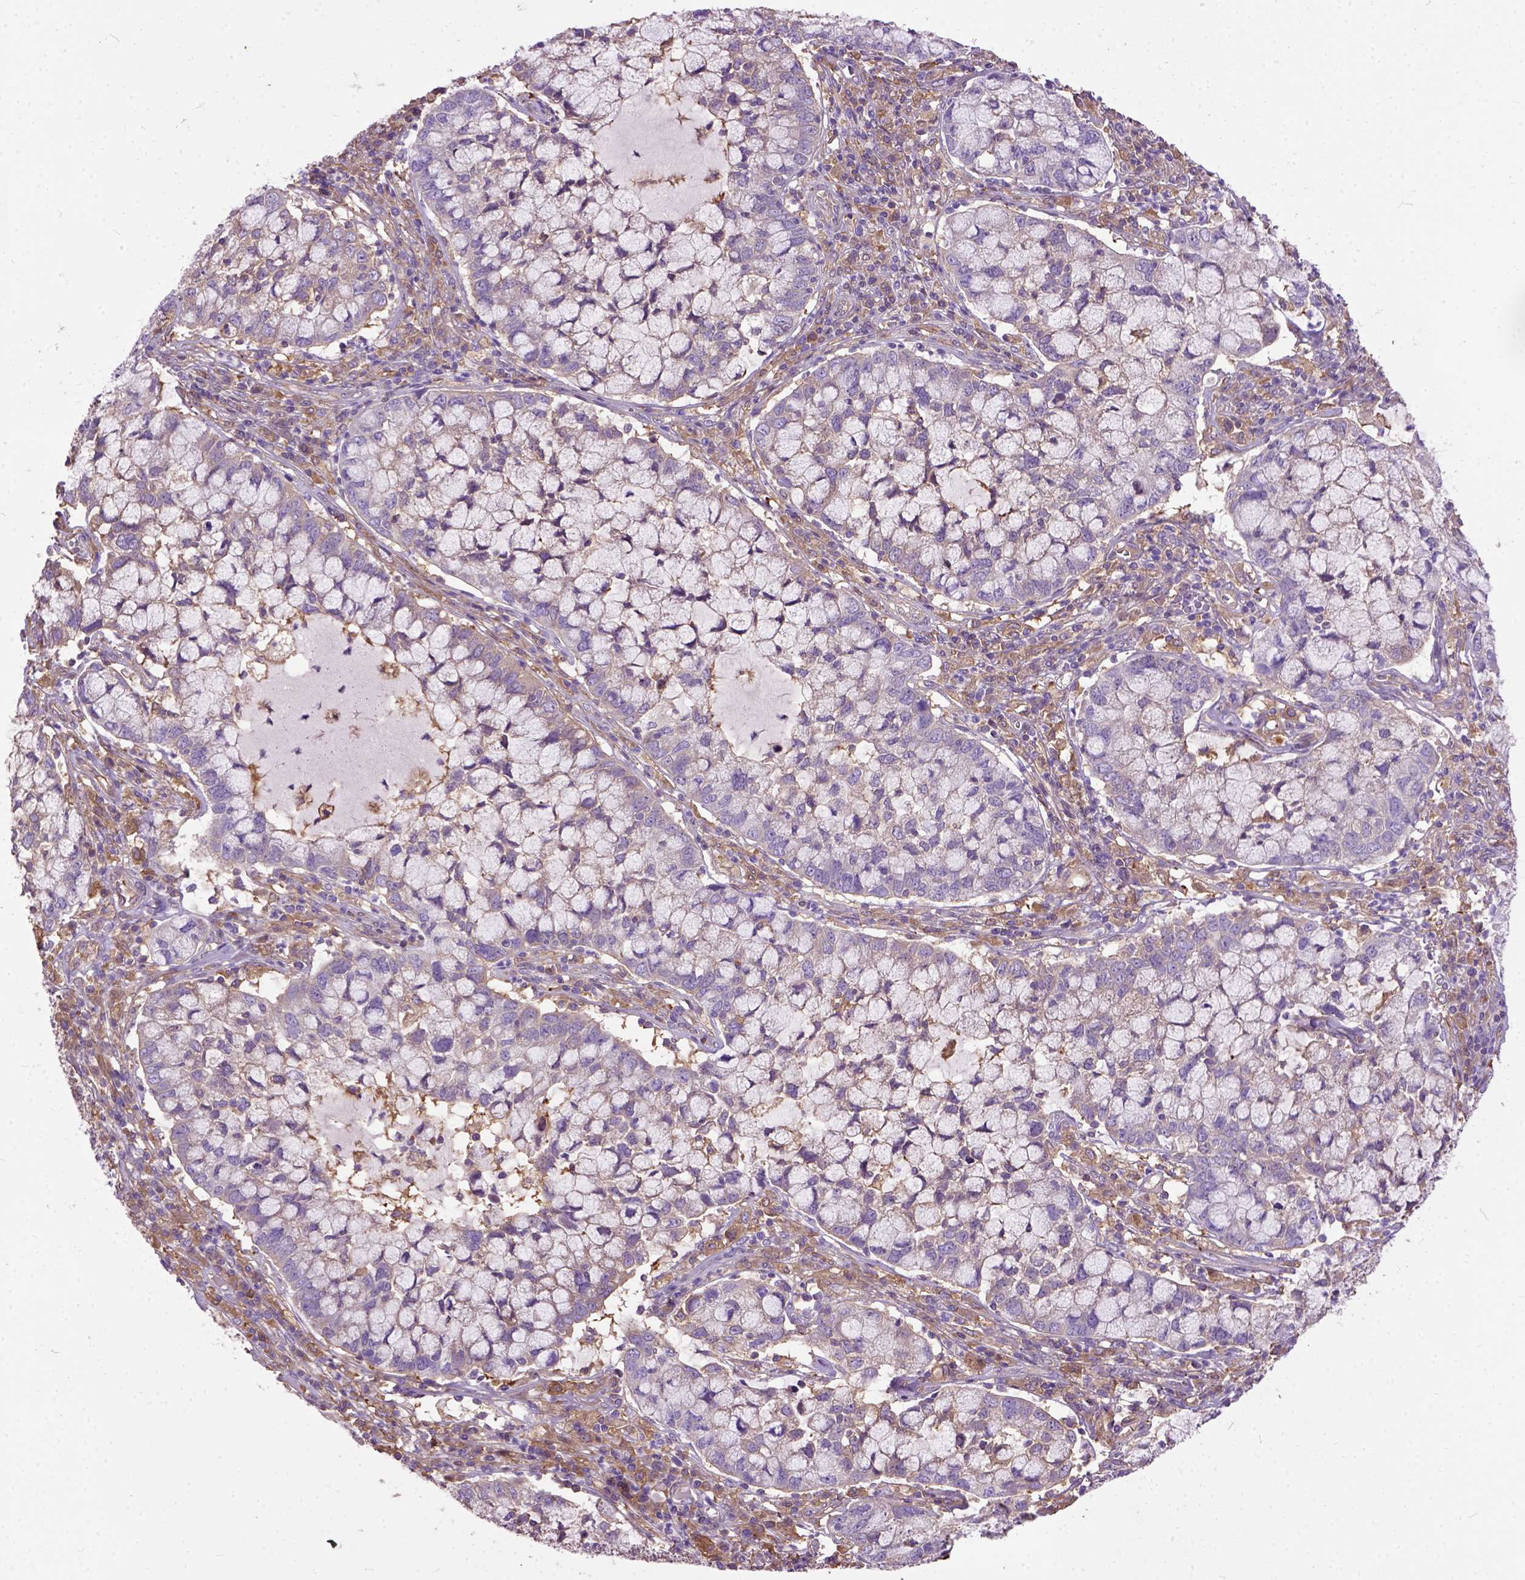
{"staining": {"intensity": "weak", "quantity": "25%-75%", "location": "cytoplasmic/membranous"}, "tissue": "cervical cancer", "cell_type": "Tumor cells", "image_type": "cancer", "snomed": [{"axis": "morphology", "description": "Adenocarcinoma, NOS"}, {"axis": "topography", "description": "Cervix"}], "caption": "Cervical adenocarcinoma tissue reveals weak cytoplasmic/membranous positivity in approximately 25%-75% of tumor cells, visualized by immunohistochemistry.", "gene": "SEMA4F", "patient": {"sex": "female", "age": 40}}